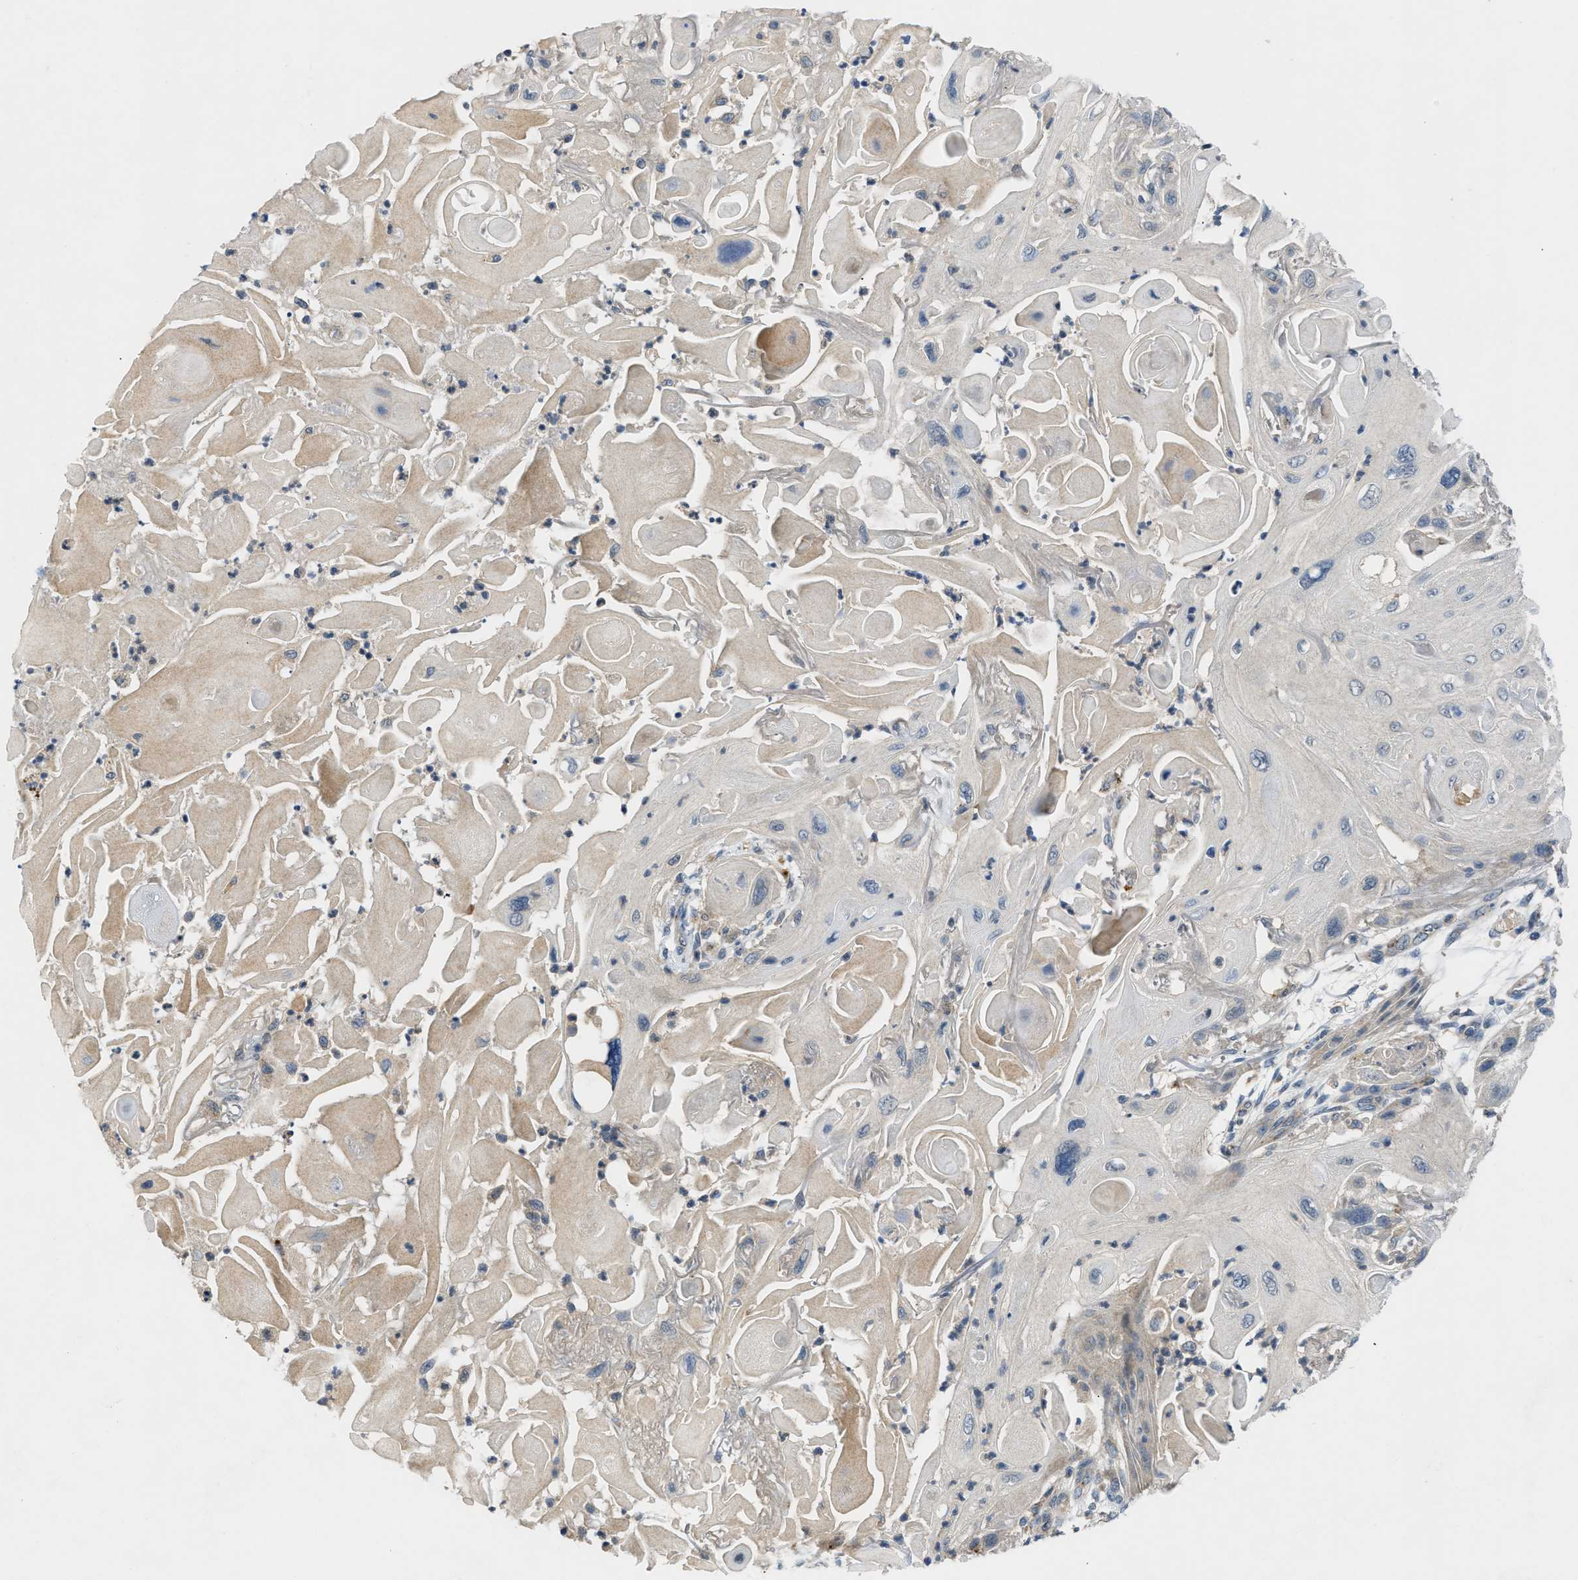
{"staining": {"intensity": "weak", "quantity": "<25%", "location": "cytoplasmic/membranous"}, "tissue": "skin cancer", "cell_type": "Tumor cells", "image_type": "cancer", "snomed": [{"axis": "morphology", "description": "Squamous cell carcinoma, NOS"}, {"axis": "topography", "description": "Skin"}], "caption": "Immunohistochemical staining of squamous cell carcinoma (skin) reveals no significant staining in tumor cells. Nuclei are stained in blue.", "gene": "PDE7A", "patient": {"sex": "female", "age": 77}}